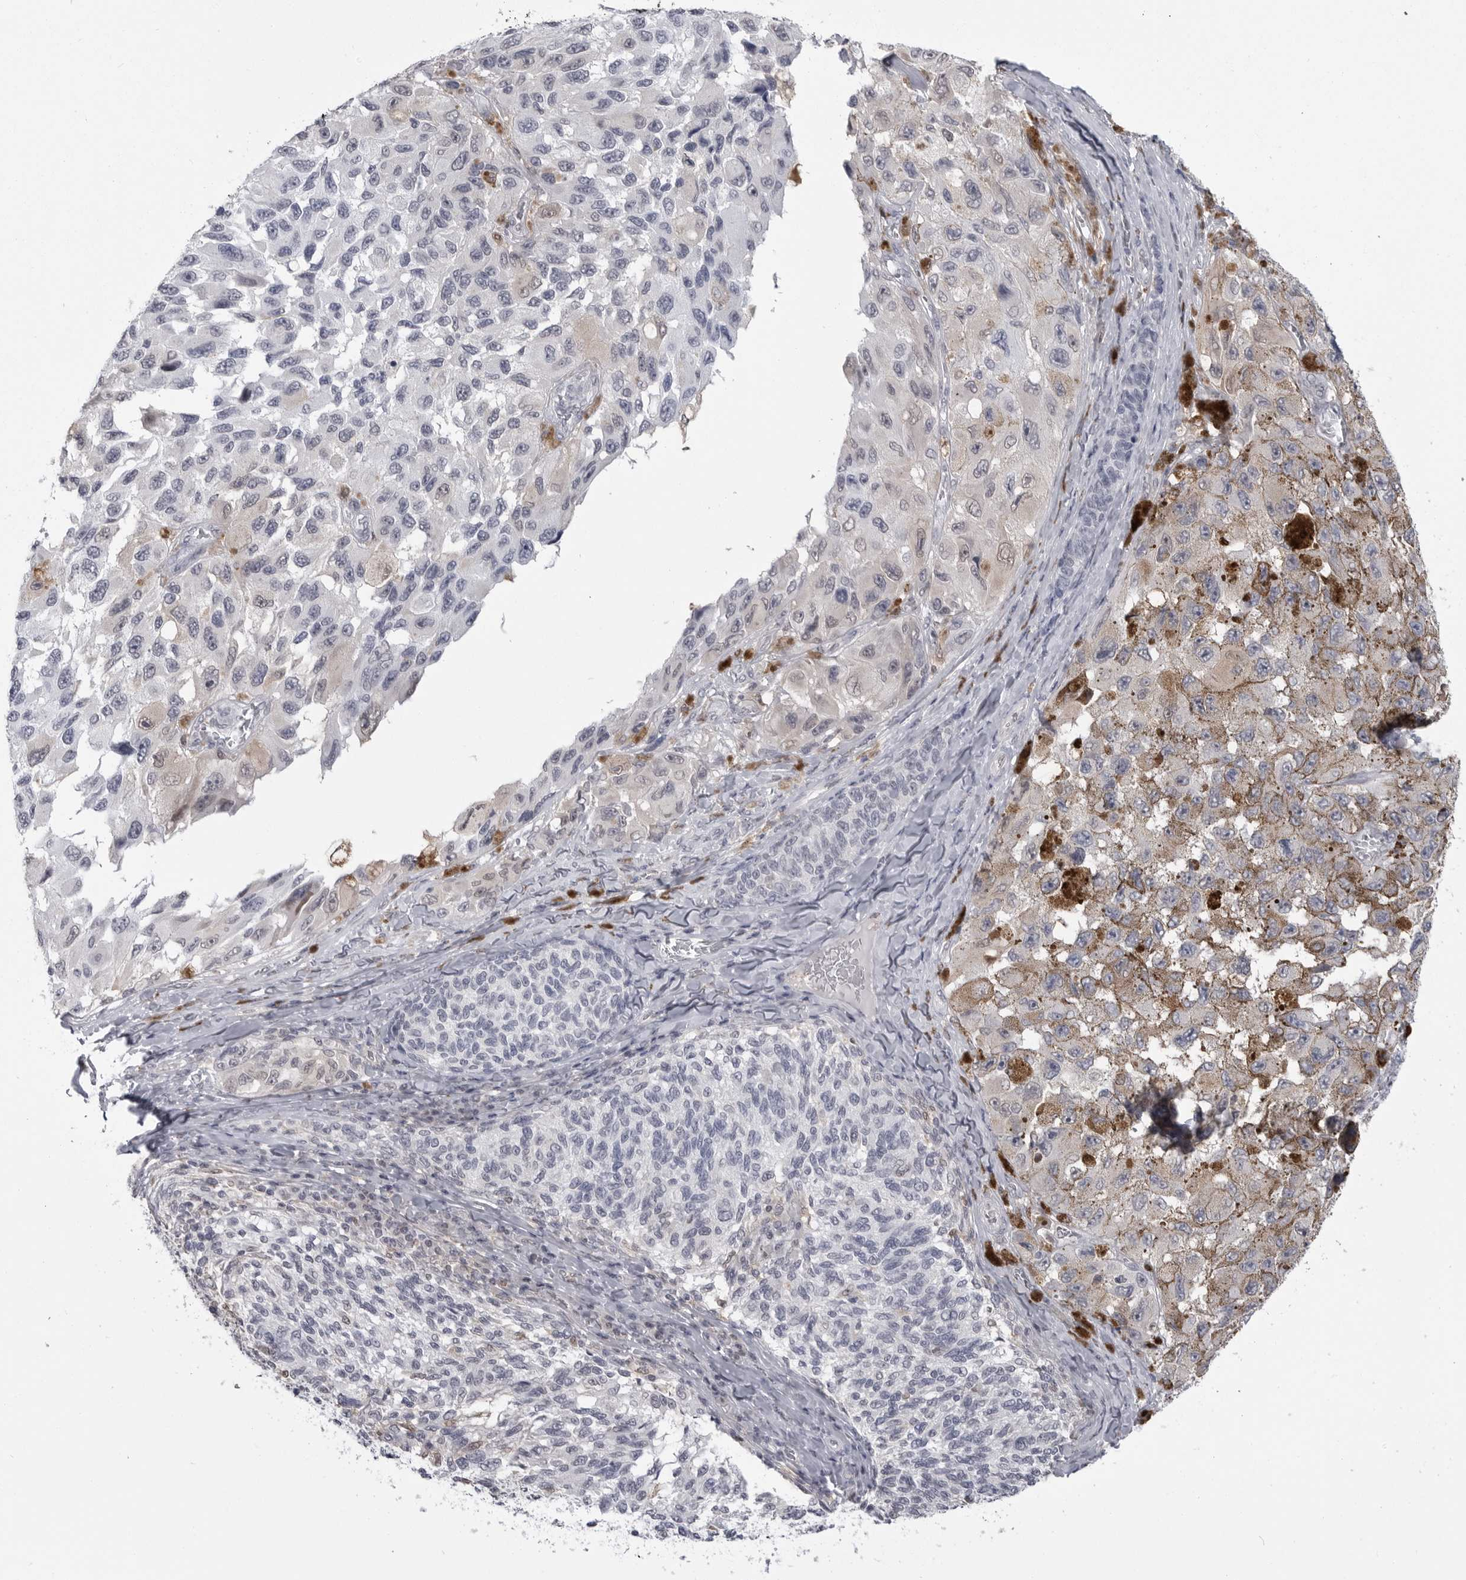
{"staining": {"intensity": "negative", "quantity": "none", "location": "none"}, "tissue": "melanoma", "cell_type": "Tumor cells", "image_type": "cancer", "snomed": [{"axis": "morphology", "description": "Malignant melanoma, NOS"}, {"axis": "topography", "description": "Skin"}], "caption": "Tumor cells show no significant positivity in melanoma.", "gene": "PNPO", "patient": {"sex": "female", "age": 73}}